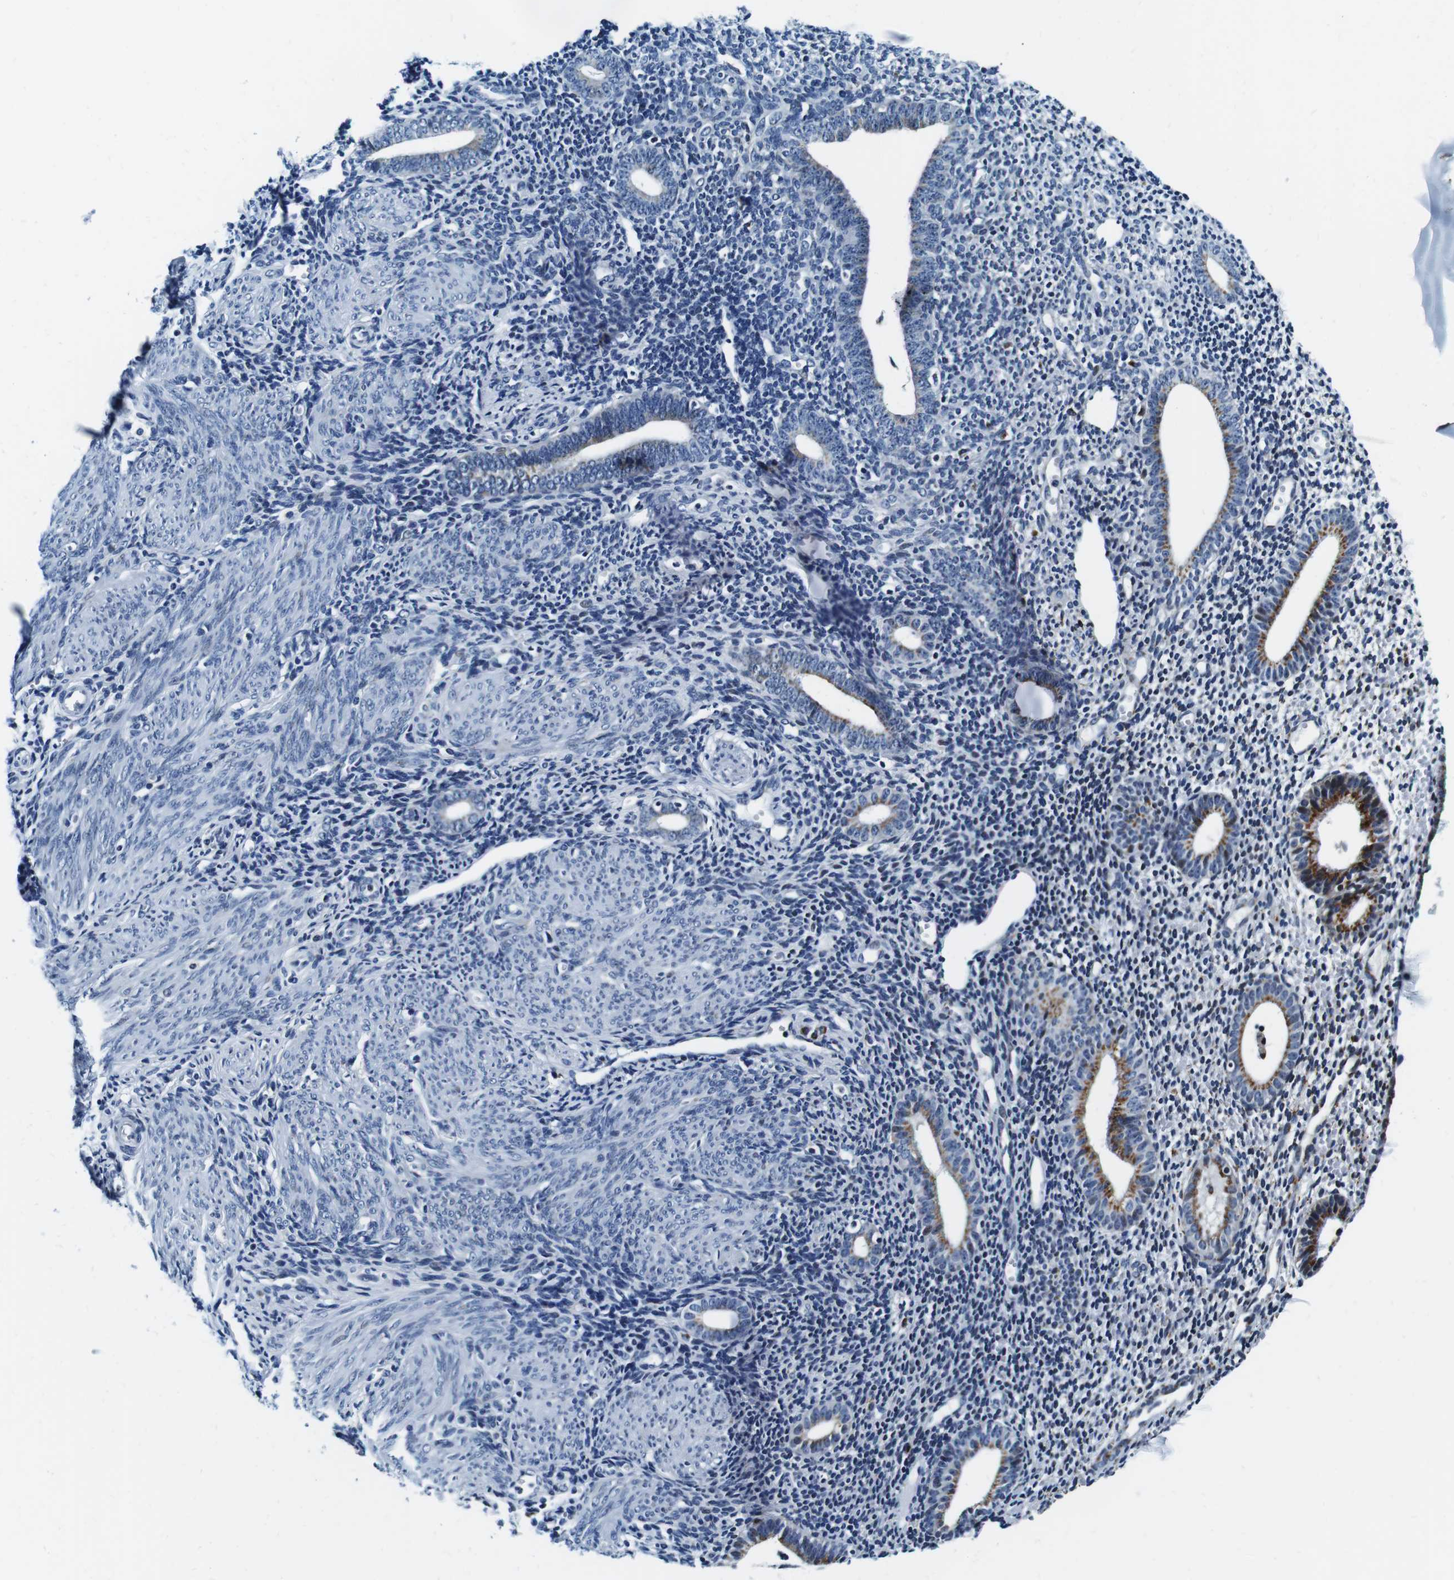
{"staining": {"intensity": "negative", "quantity": "none", "location": "none"}, "tissue": "endometrium", "cell_type": "Cells in endometrial stroma", "image_type": "normal", "snomed": [{"axis": "morphology", "description": "Normal tissue, NOS"}, {"axis": "topography", "description": "Endometrium"}], "caption": "Image shows no significant protein staining in cells in endometrial stroma of benign endometrium.", "gene": "FAR2", "patient": {"sex": "female", "age": 50}}